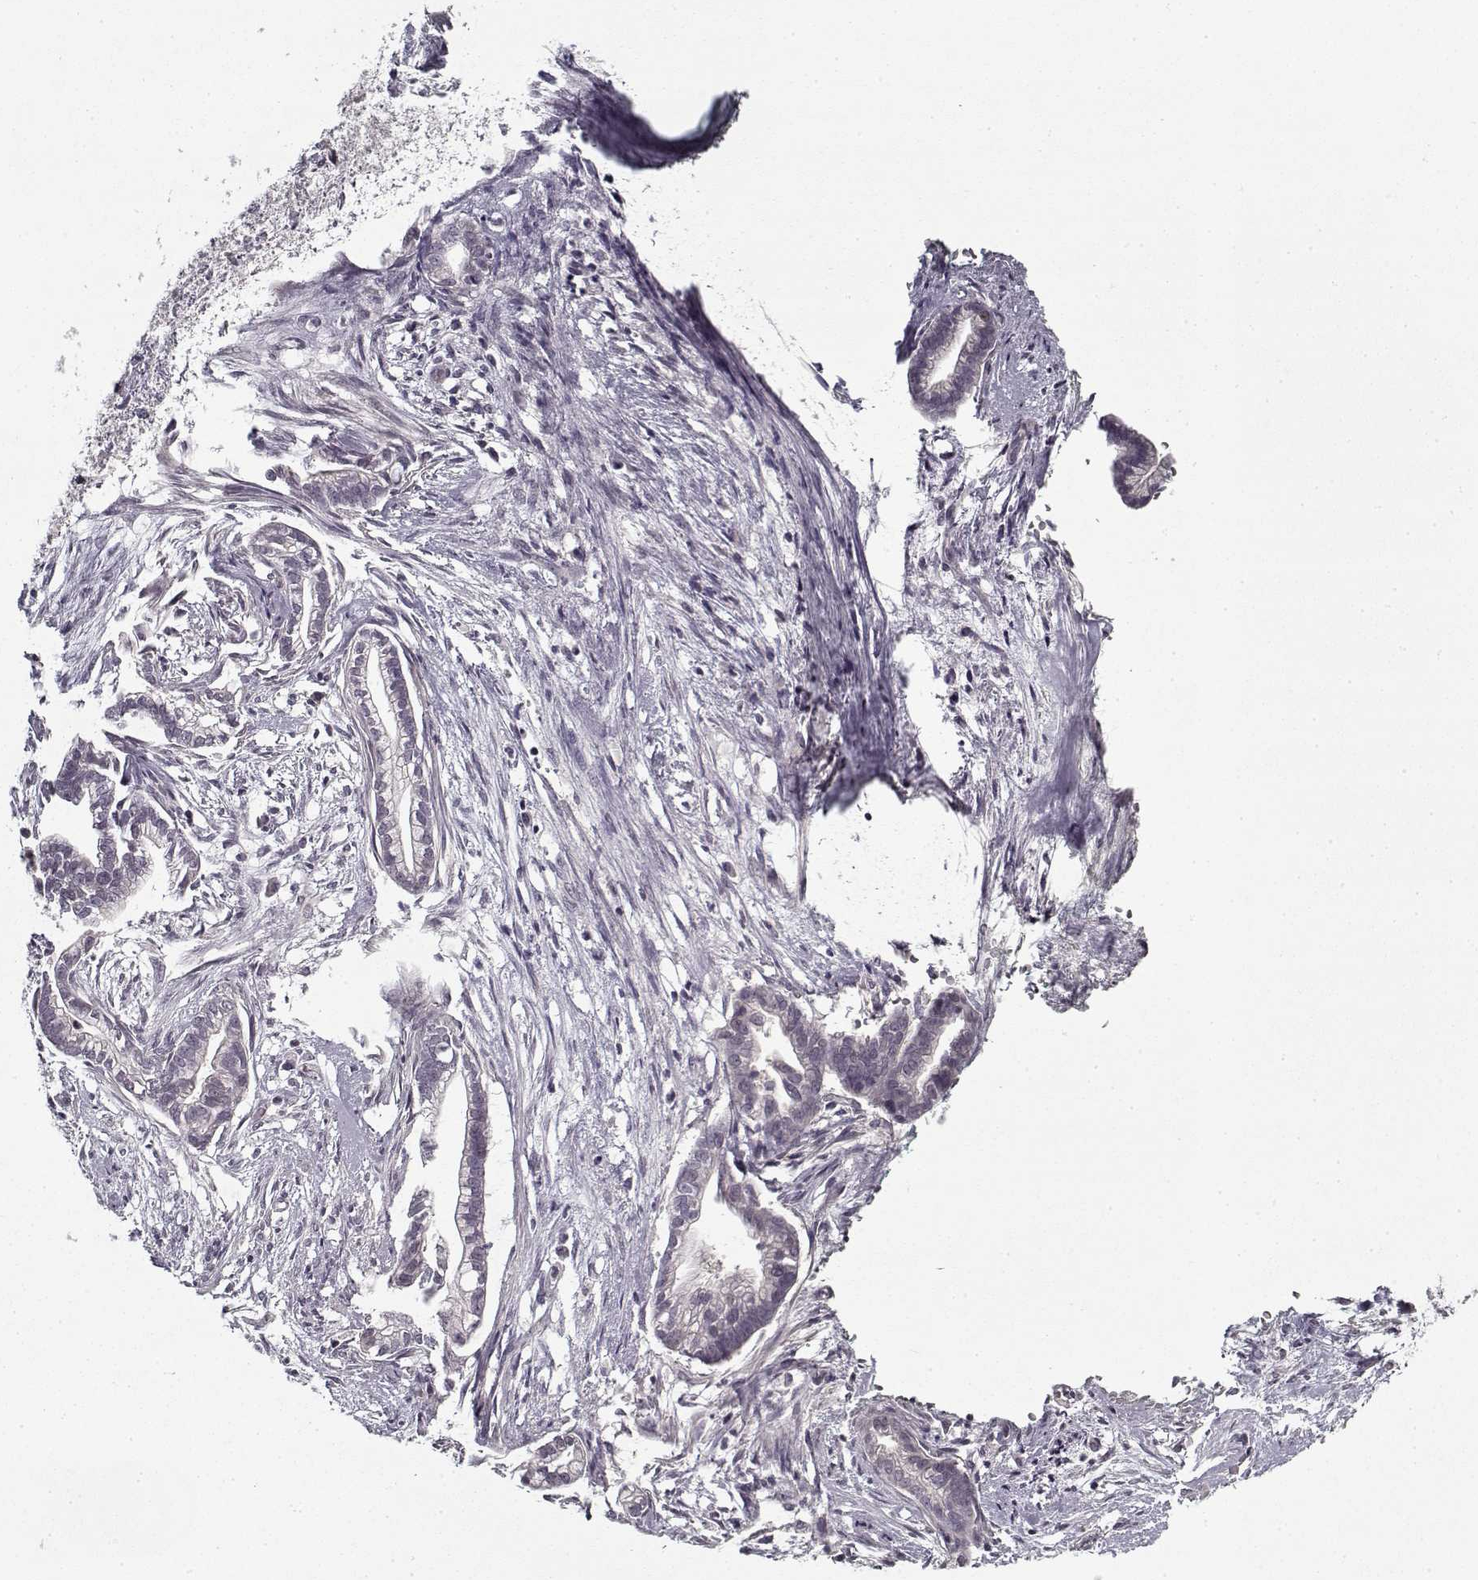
{"staining": {"intensity": "negative", "quantity": "none", "location": "none"}, "tissue": "cervical cancer", "cell_type": "Tumor cells", "image_type": "cancer", "snomed": [{"axis": "morphology", "description": "Adenocarcinoma, NOS"}, {"axis": "topography", "description": "Cervix"}], "caption": "IHC of cervical cancer (adenocarcinoma) exhibits no positivity in tumor cells.", "gene": "LAMA2", "patient": {"sex": "female", "age": 62}}